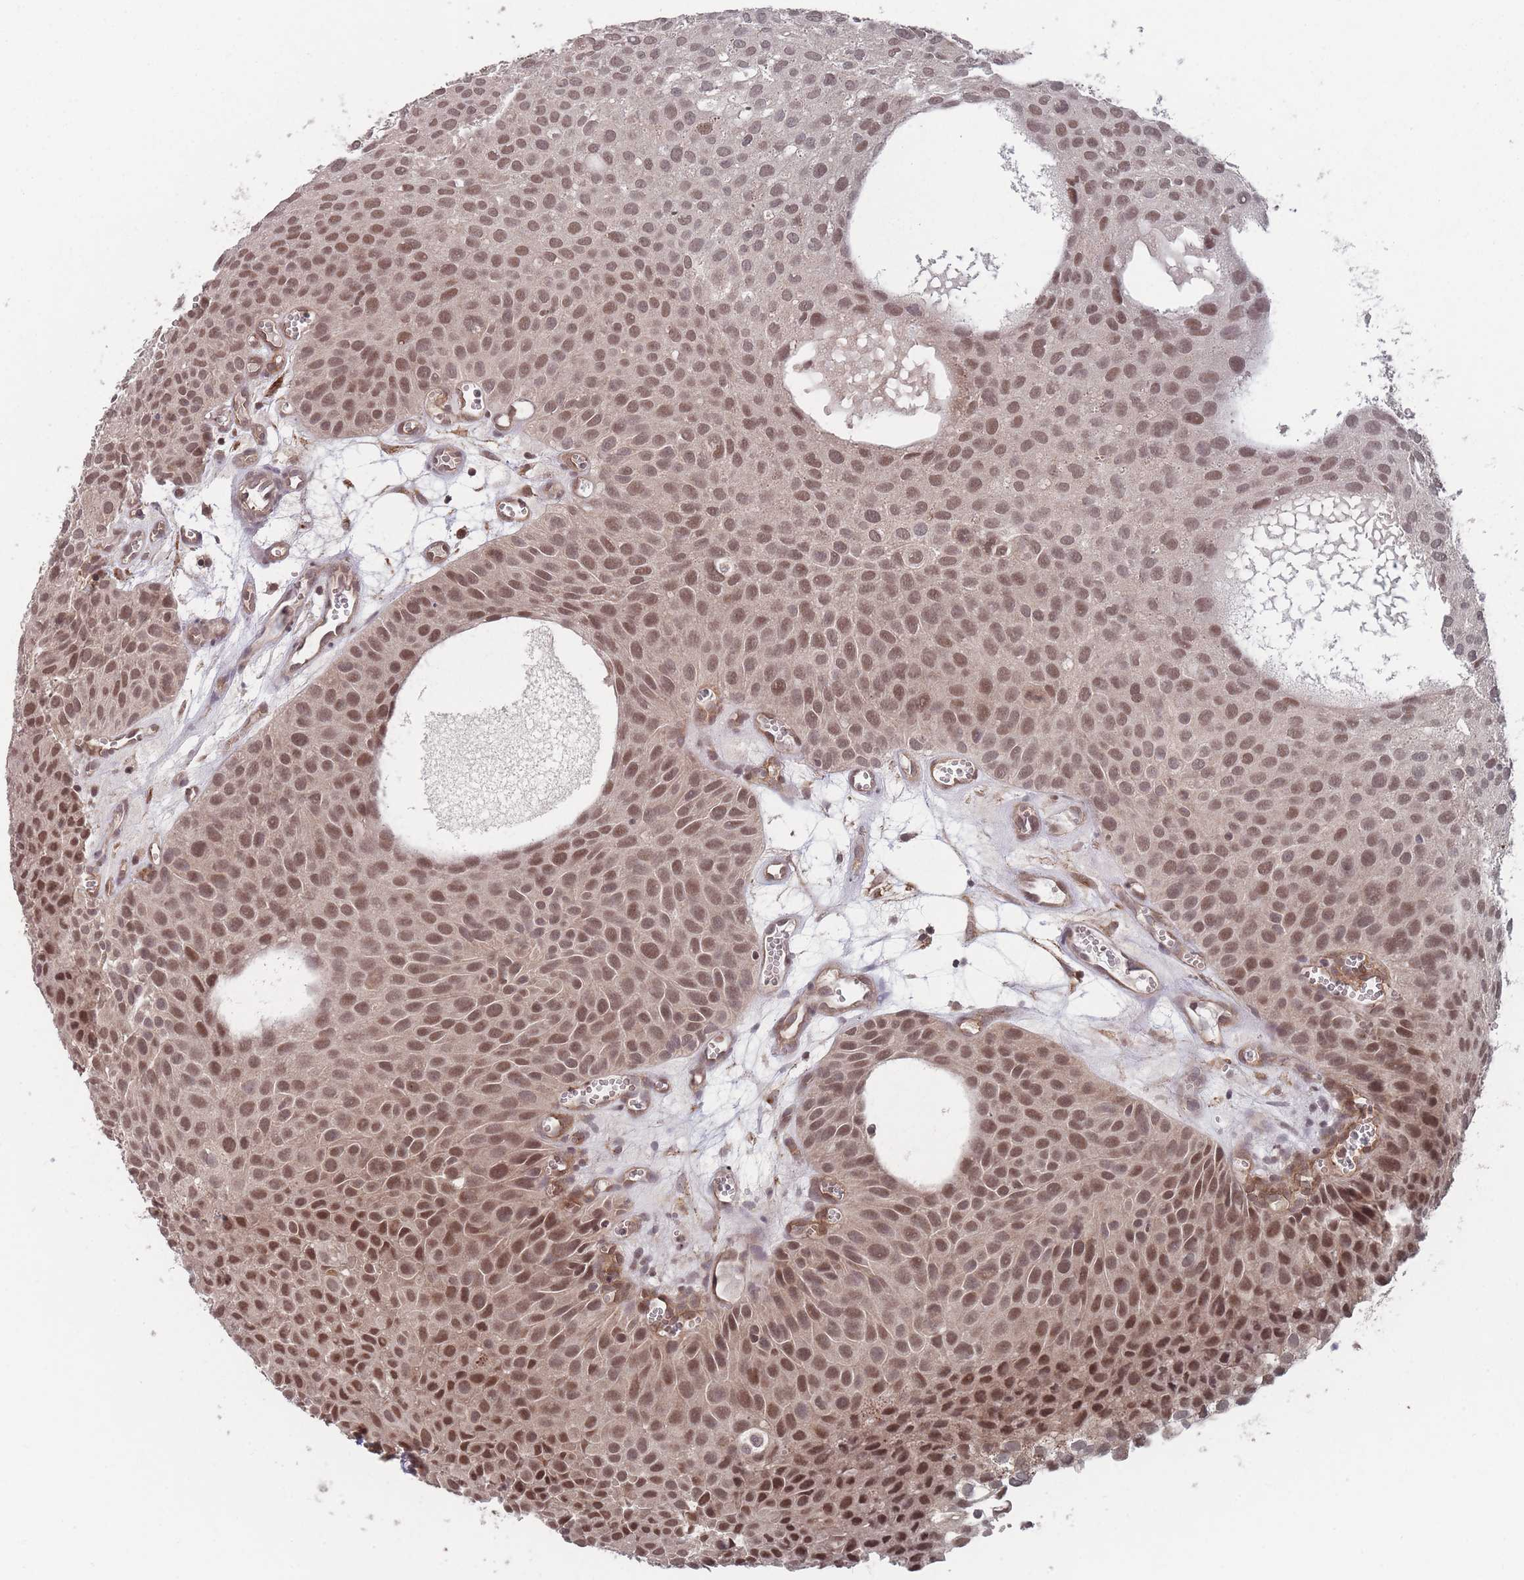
{"staining": {"intensity": "moderate", "quantity": ">75%", "location": "nuclear"}, "tissue": "urothelial cancer", "cell_type": "Tumor cells", "image_type": "cancer", "snomed": [{"axis": "morphology", "description": "Urothelial carcinoma, Low grade"}, {"axis": "topography", "description": "Urinary bladder"}], "caption": "Protein positivity by immunohistochemistry reveals moderate nuclear expression in about >75% of tumor cells in urothelial carcinoma (low-grade).", "gene": "CNTRL", "patient": {"sex": "male", "age": 88}}